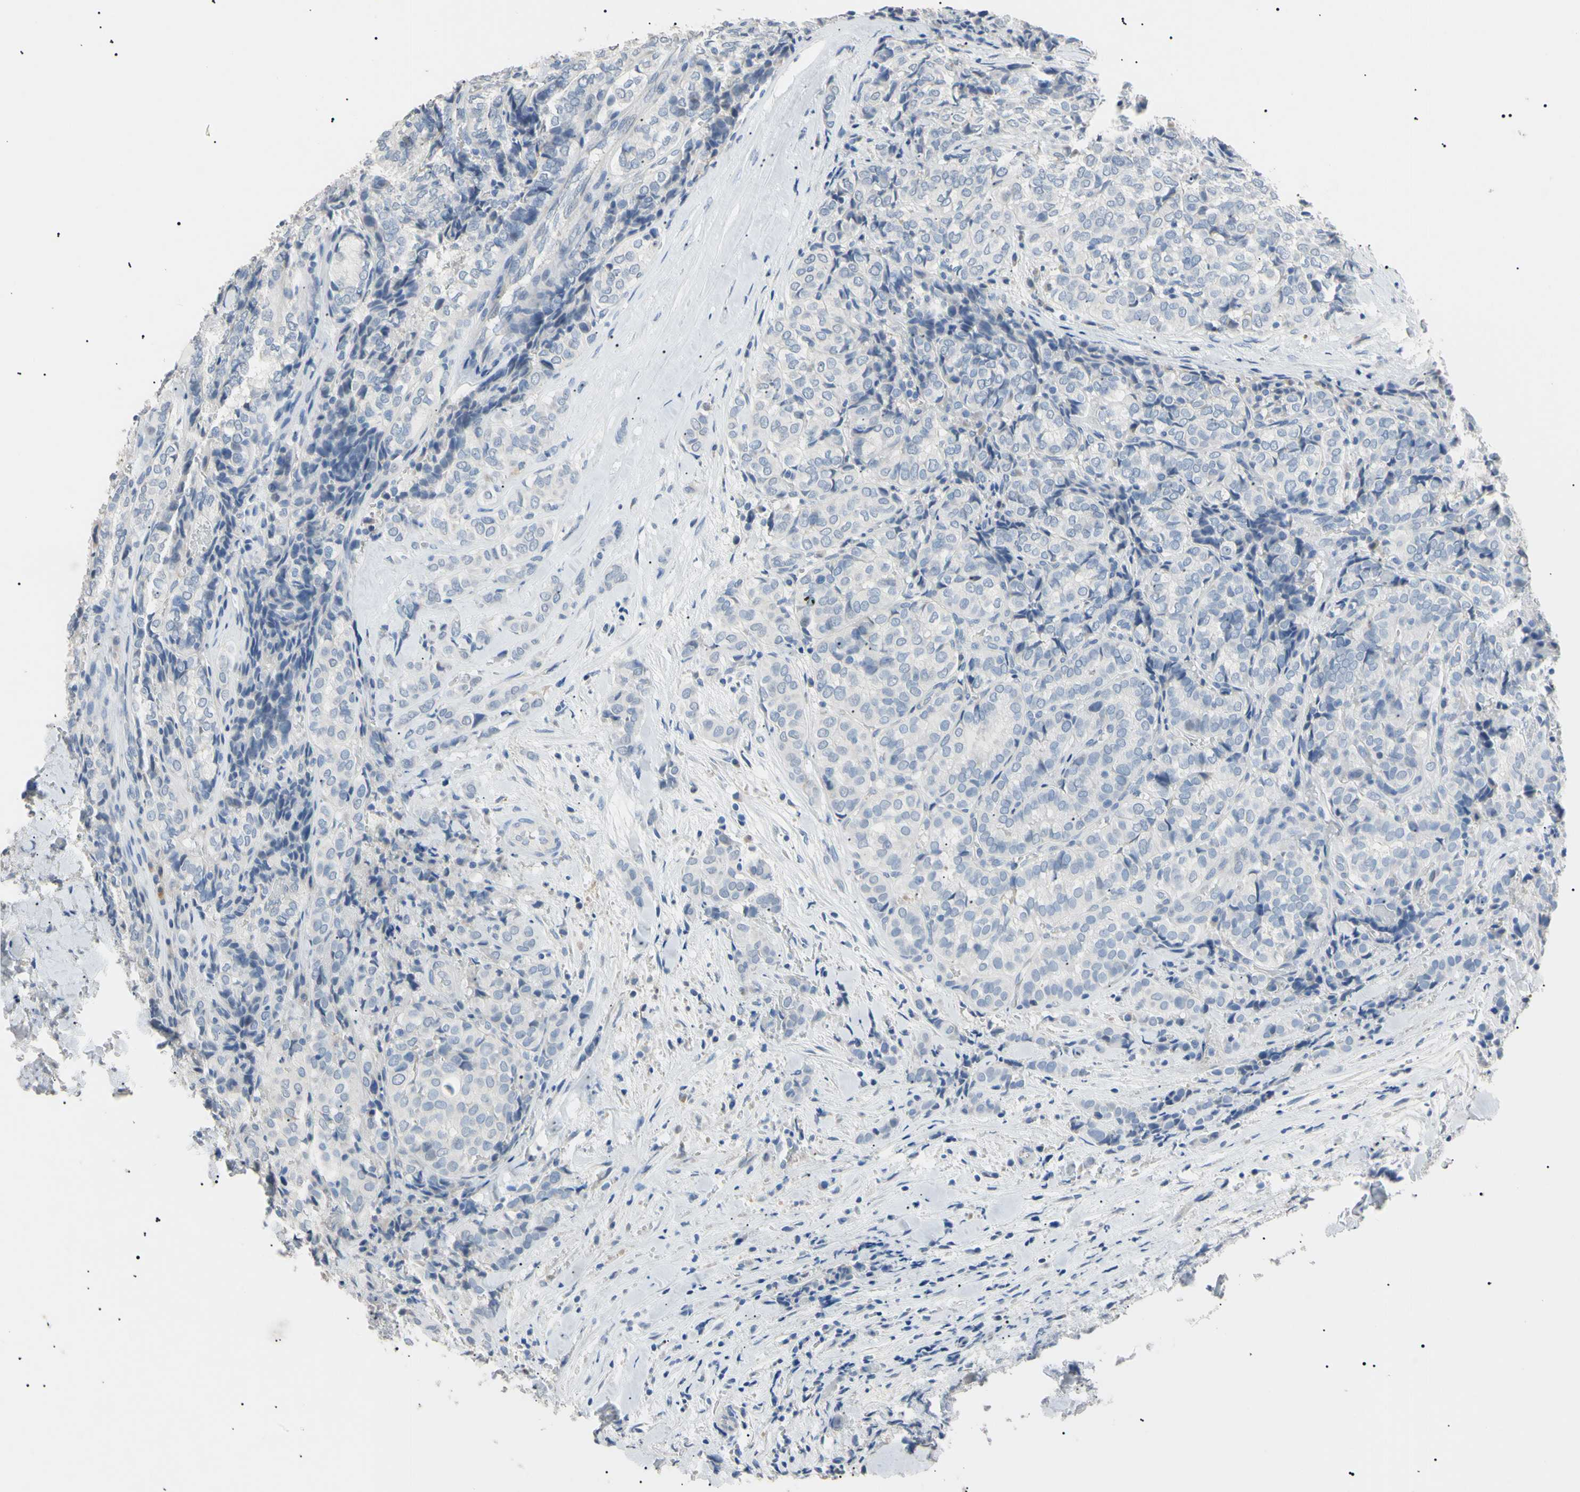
{"staining": {"intensity": "negative", "quantity": "none", "location": "none"}, "tissue": "thyroid cancer", "cell_type": "Tumor cells", "image_type": "cancer", "snomed": [{"axis": "morphology", "description": "Normal tissue, NOS"}, {"axis": "morphology", "description": "Papillary adenocarcinoma, NOS"}, {"axis": "topography", "description": "Thyroid gland"}], "caption": "Immunohistochemistry (IHC) image of neoplastic tissue: human thyroid cancer (papillary adenocarcinoma) stained with DAB (3,3'-diaminobenzidine) displays no significant protein positivity in tumor cells. (Stains: DAB IHC with hematoxylin counter stain, Microscopy: brightfield microscopy at high magnification).", "gene": "CGB3", "patient": {"sex": "female", "age": 30}}